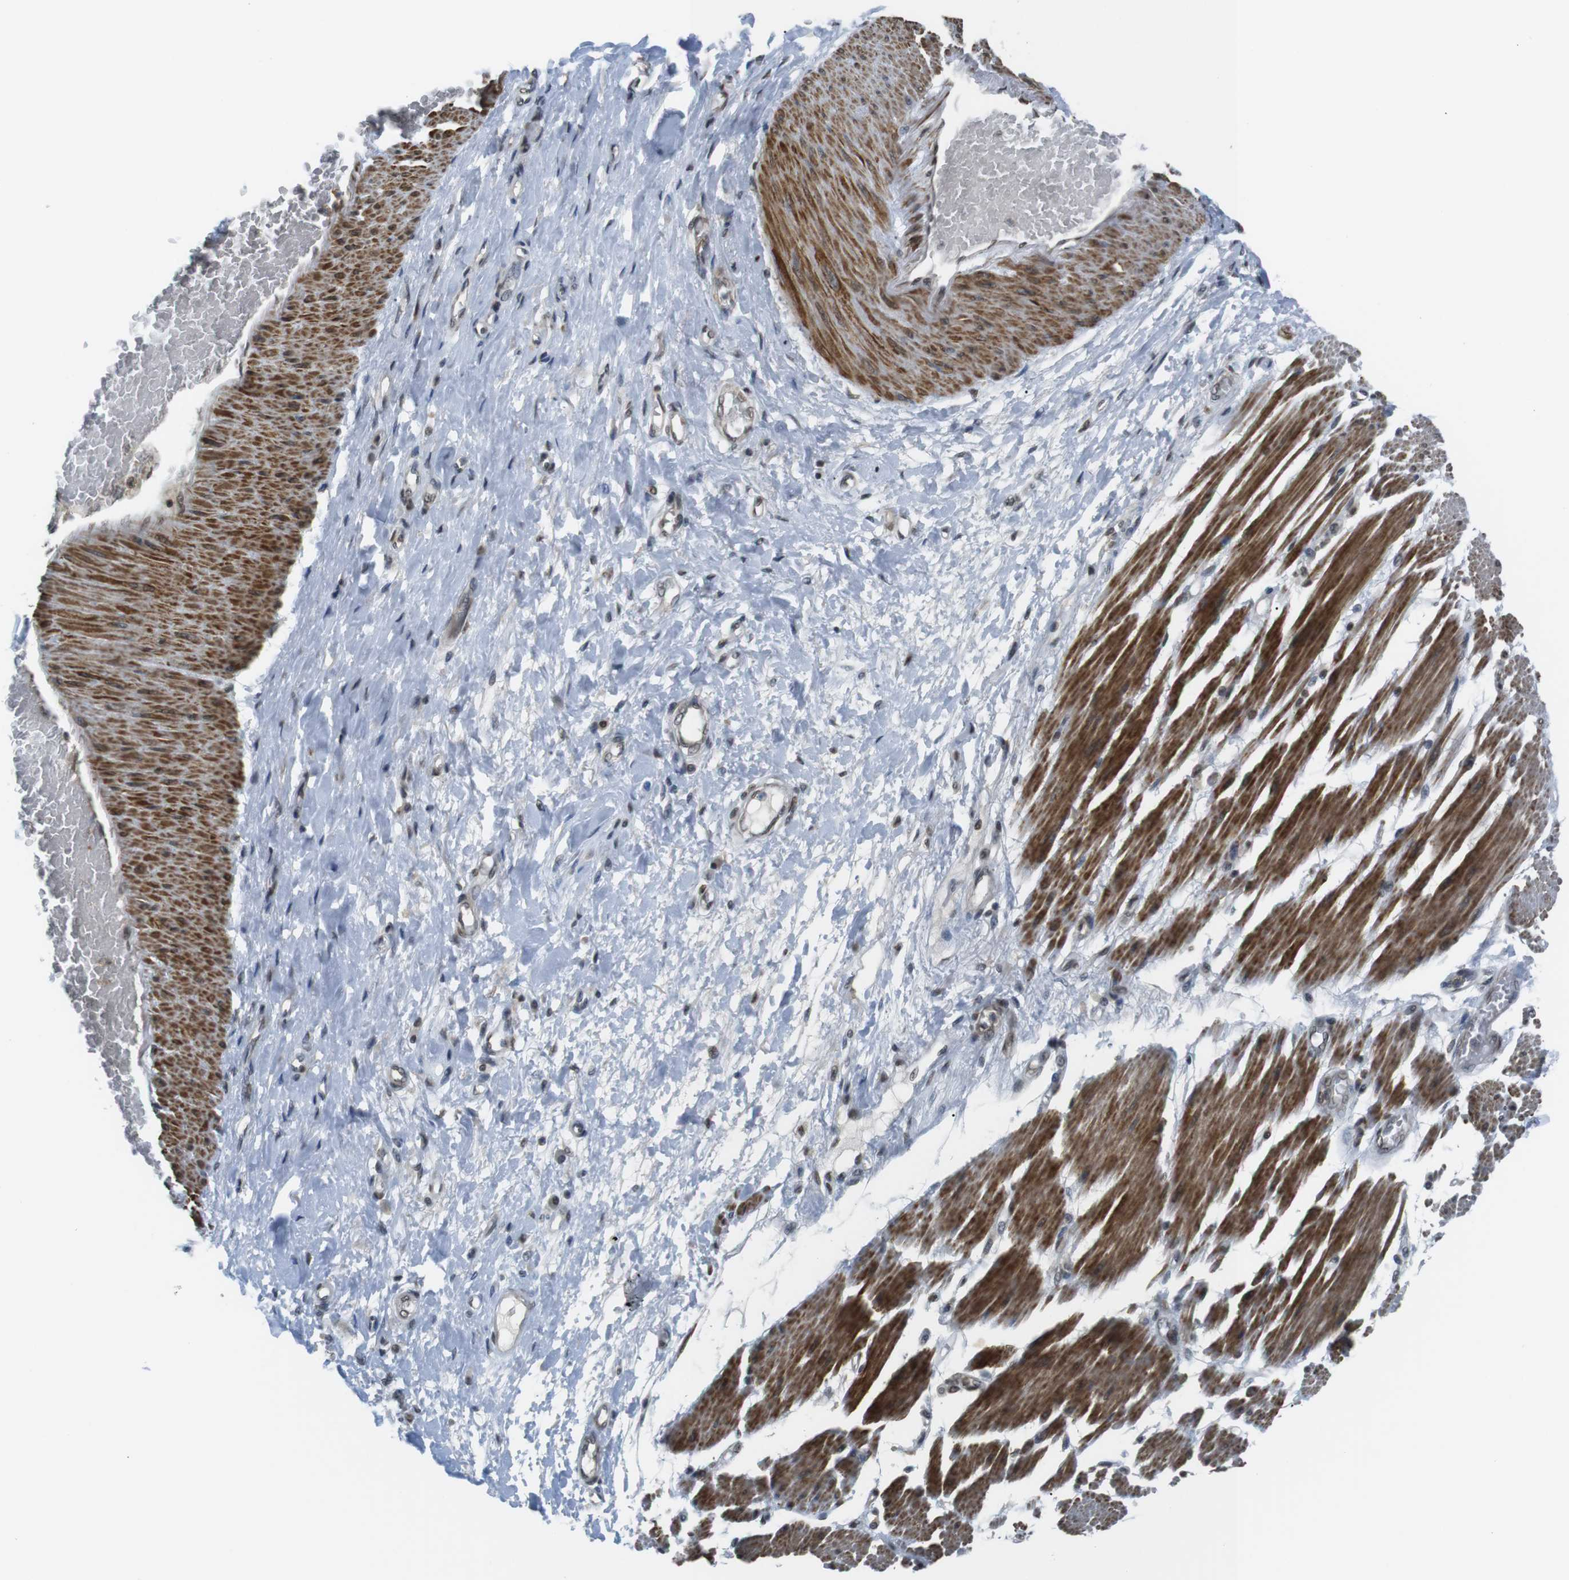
{"staining": {"intensity": "negative", "quantity": "none", "location": "none"}, "tissue": "adipose tissue", "cell_type": "Adipocytes", "image_type": "normal", "snomed": [{"axis": "morphology", "description": "Normal tissue, NOS"}, {"axis": "morphology", "description": "Adenocarcinoma, NOS"}, {"axis": "topography", "description": "Esophagus"}], "caption": "Histopathology image shows no protein positivity in adipocytes of unremarkable adipose tissue.", "gene": "USP7", "patient": {"sex": "male", "age": 62}}